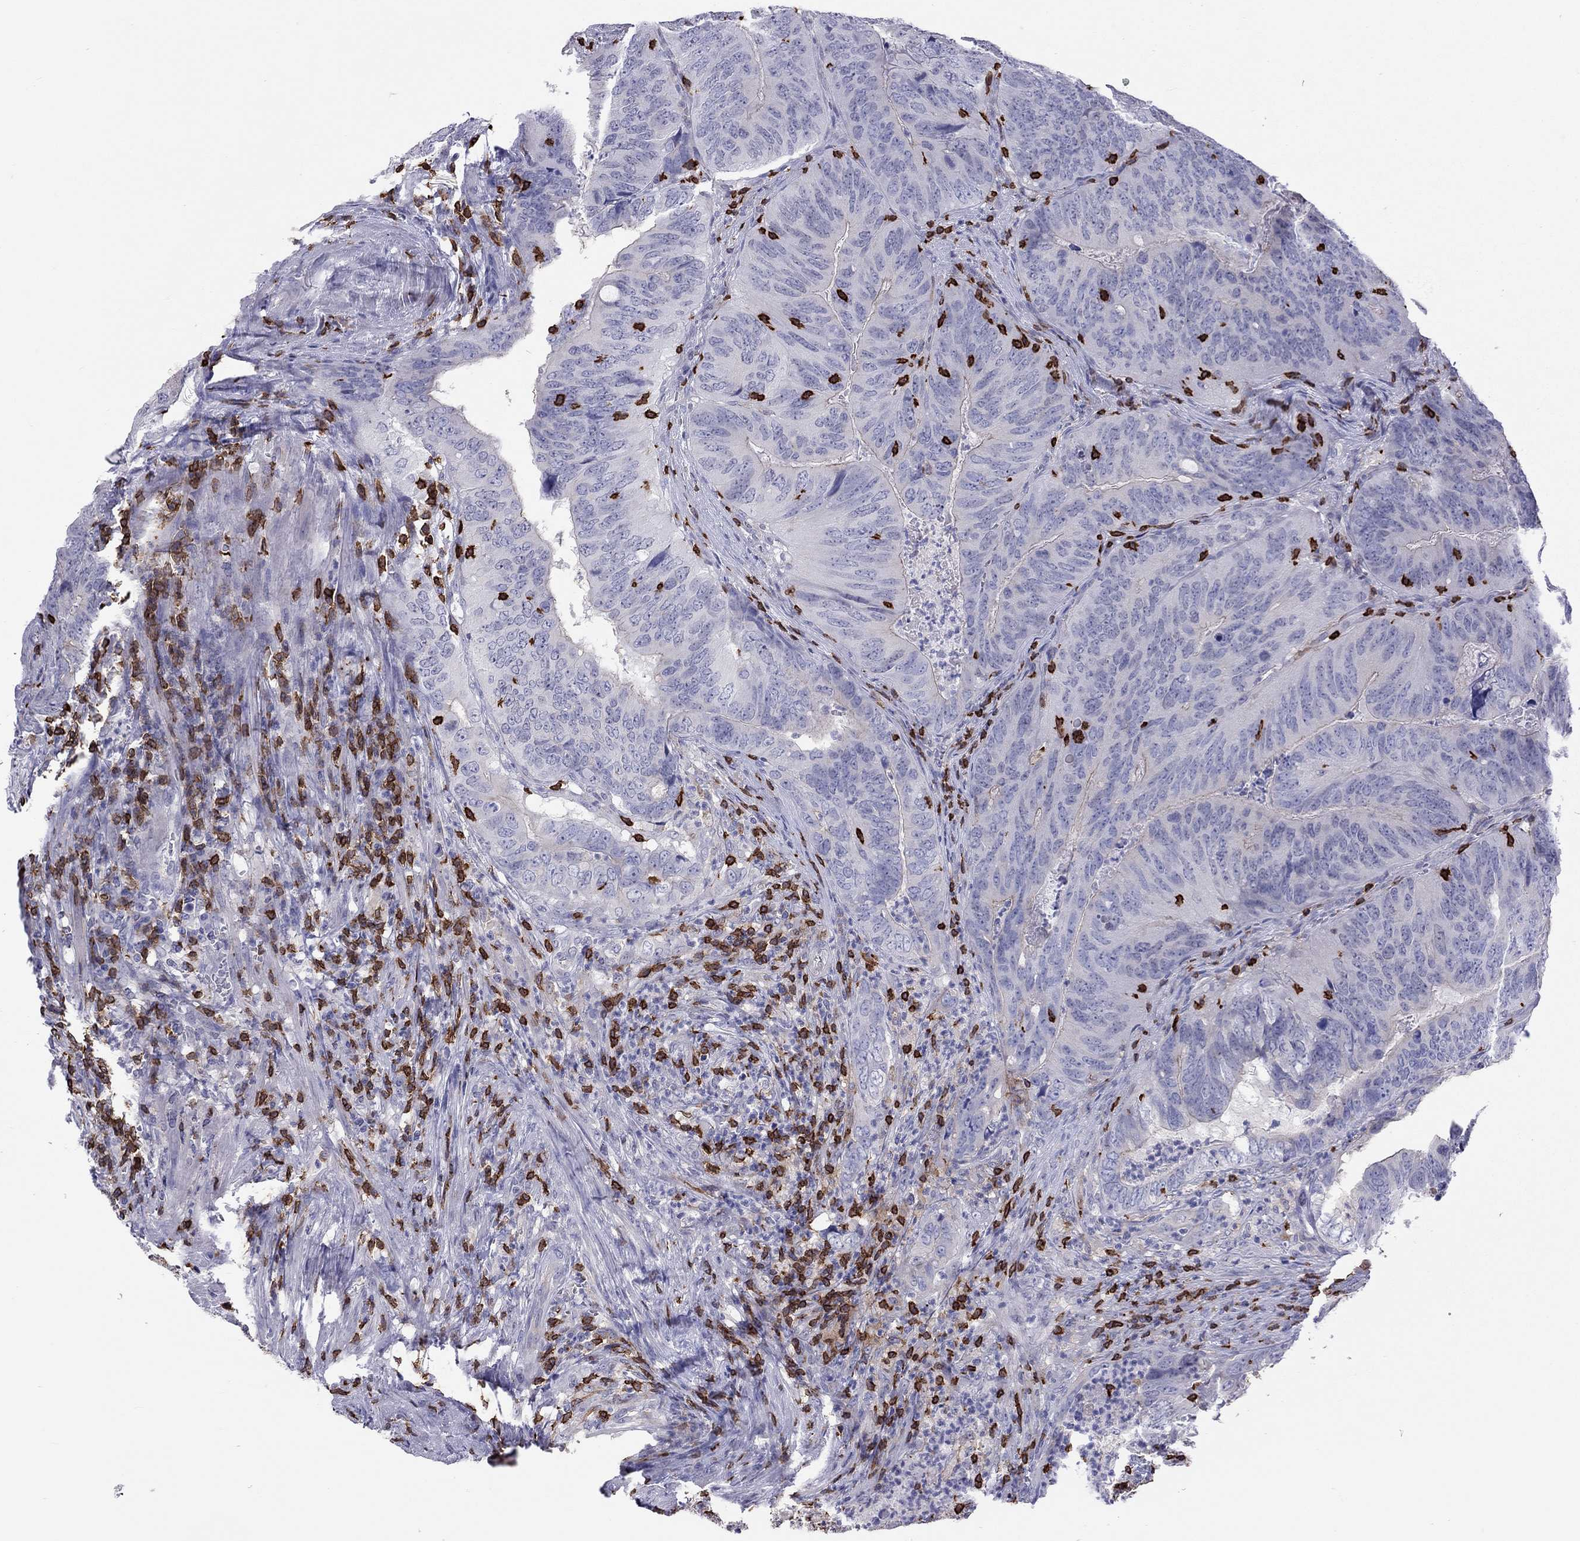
{"staining": {"intensity": "negative", "quantity": "none", "location": "none"}, "tissue": "colorectal cancer", "cell_type": "Tumor cells", "image_type": "cancer", "snomed": [{"axis": "morphology", "description": "Adenocarcinoma, NOS"}, {"axis": "topography", "description": "Colon"}], "caption": "A micrograph of adenocarcinoma (colorectal) stained for a protein demonstrates no brown staining in tumor cells.", "gene": "MND1", "patient": {"sex": "male", "age": 79}}